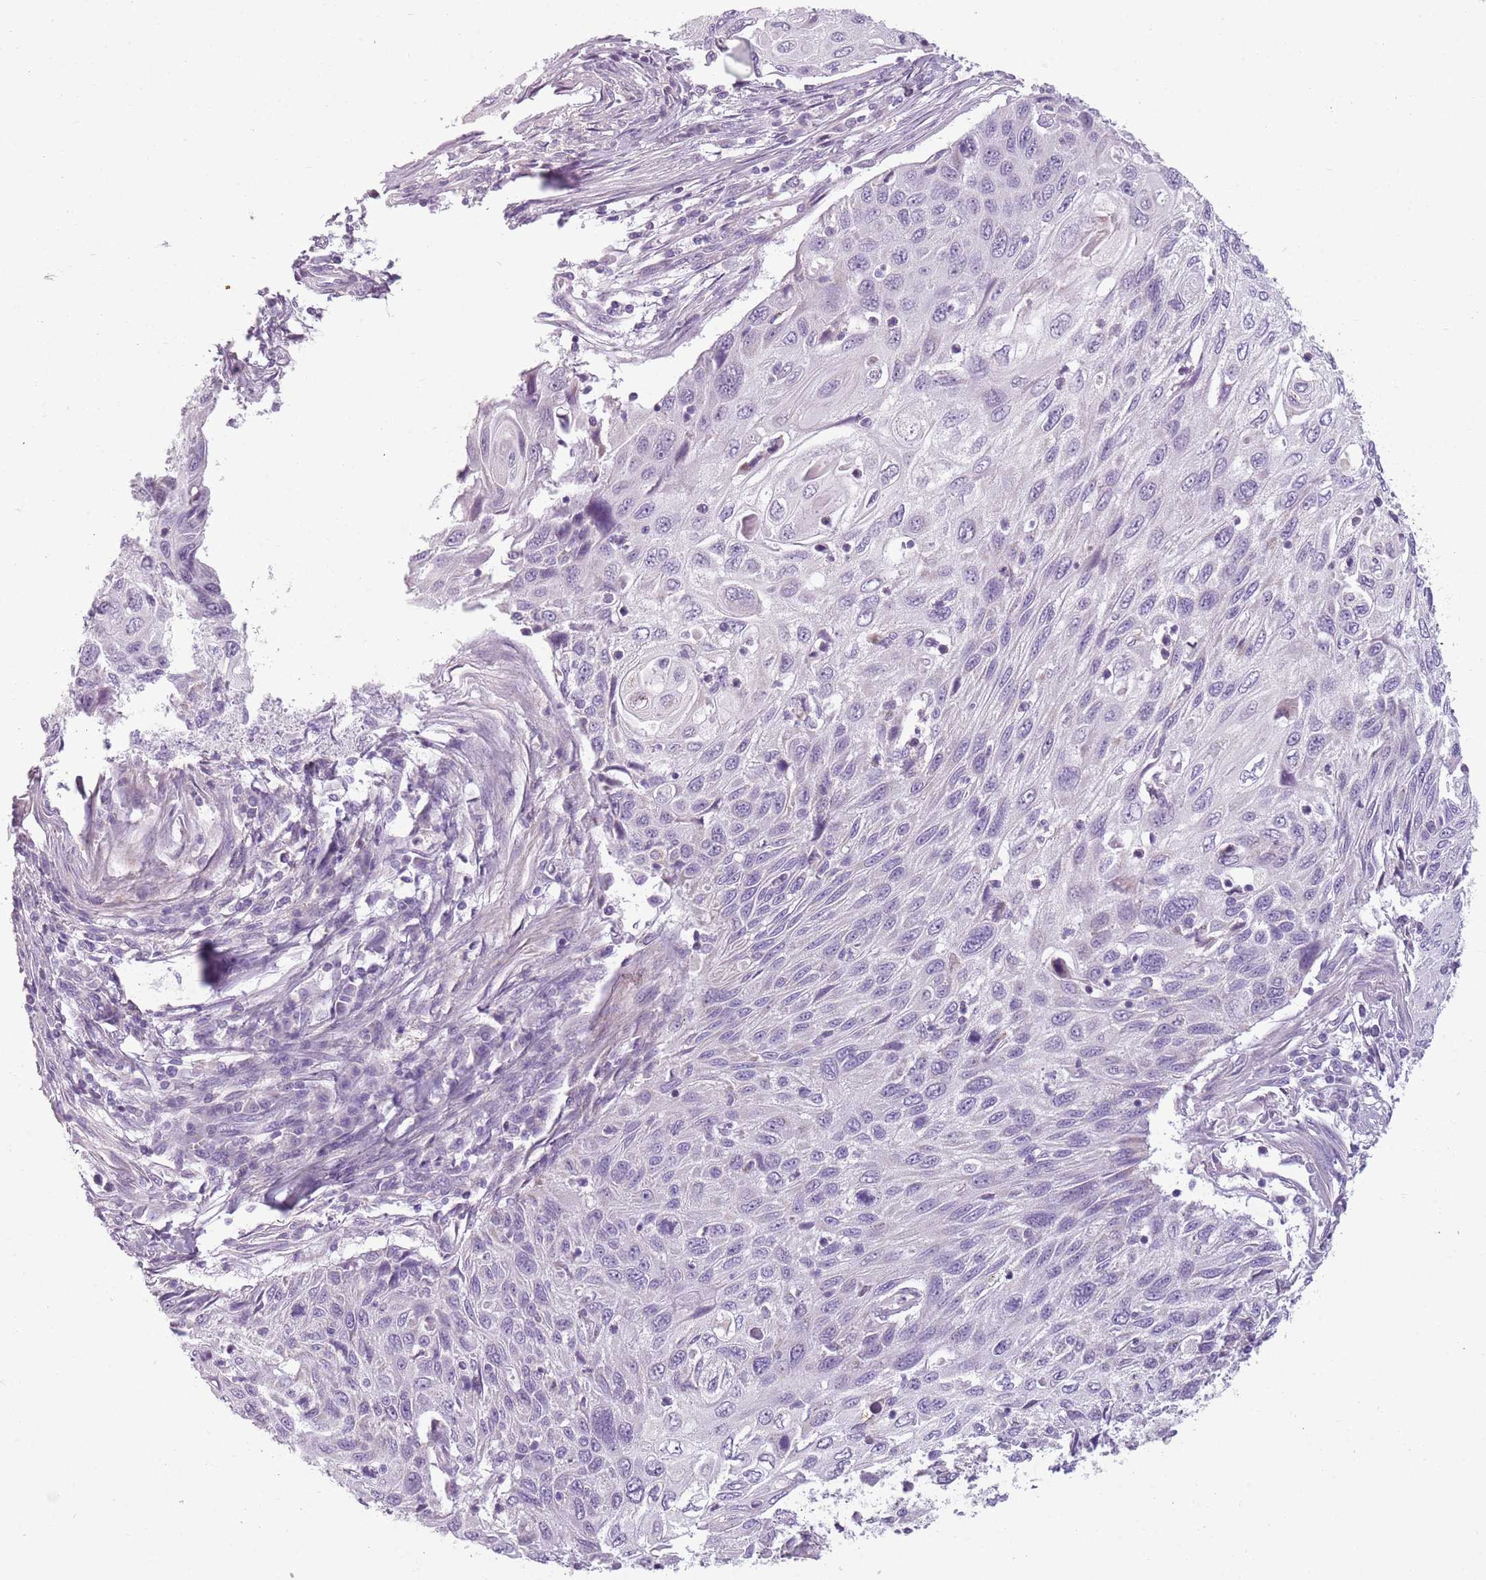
{"staining": {"intensity": "negative", "quantity": "none", "location": "none"}, "tissue": "cervical cancer", "cell_type": "Tumor cells", "image_type": "cancer", "snomed": [{"axis": "morphology", "description": "Squamous cell carcinoma, NOS"}, {"axis": "topography", "description": "Cervix"}], "caption": "Immunohistochemistry micrograph of cervical squamous cell carcinoma stained for a protein (brown), which demonstrates no expression in tumor cells.", "gene": "MEGF8", "patient": {"sex": "female", "age": 70}}